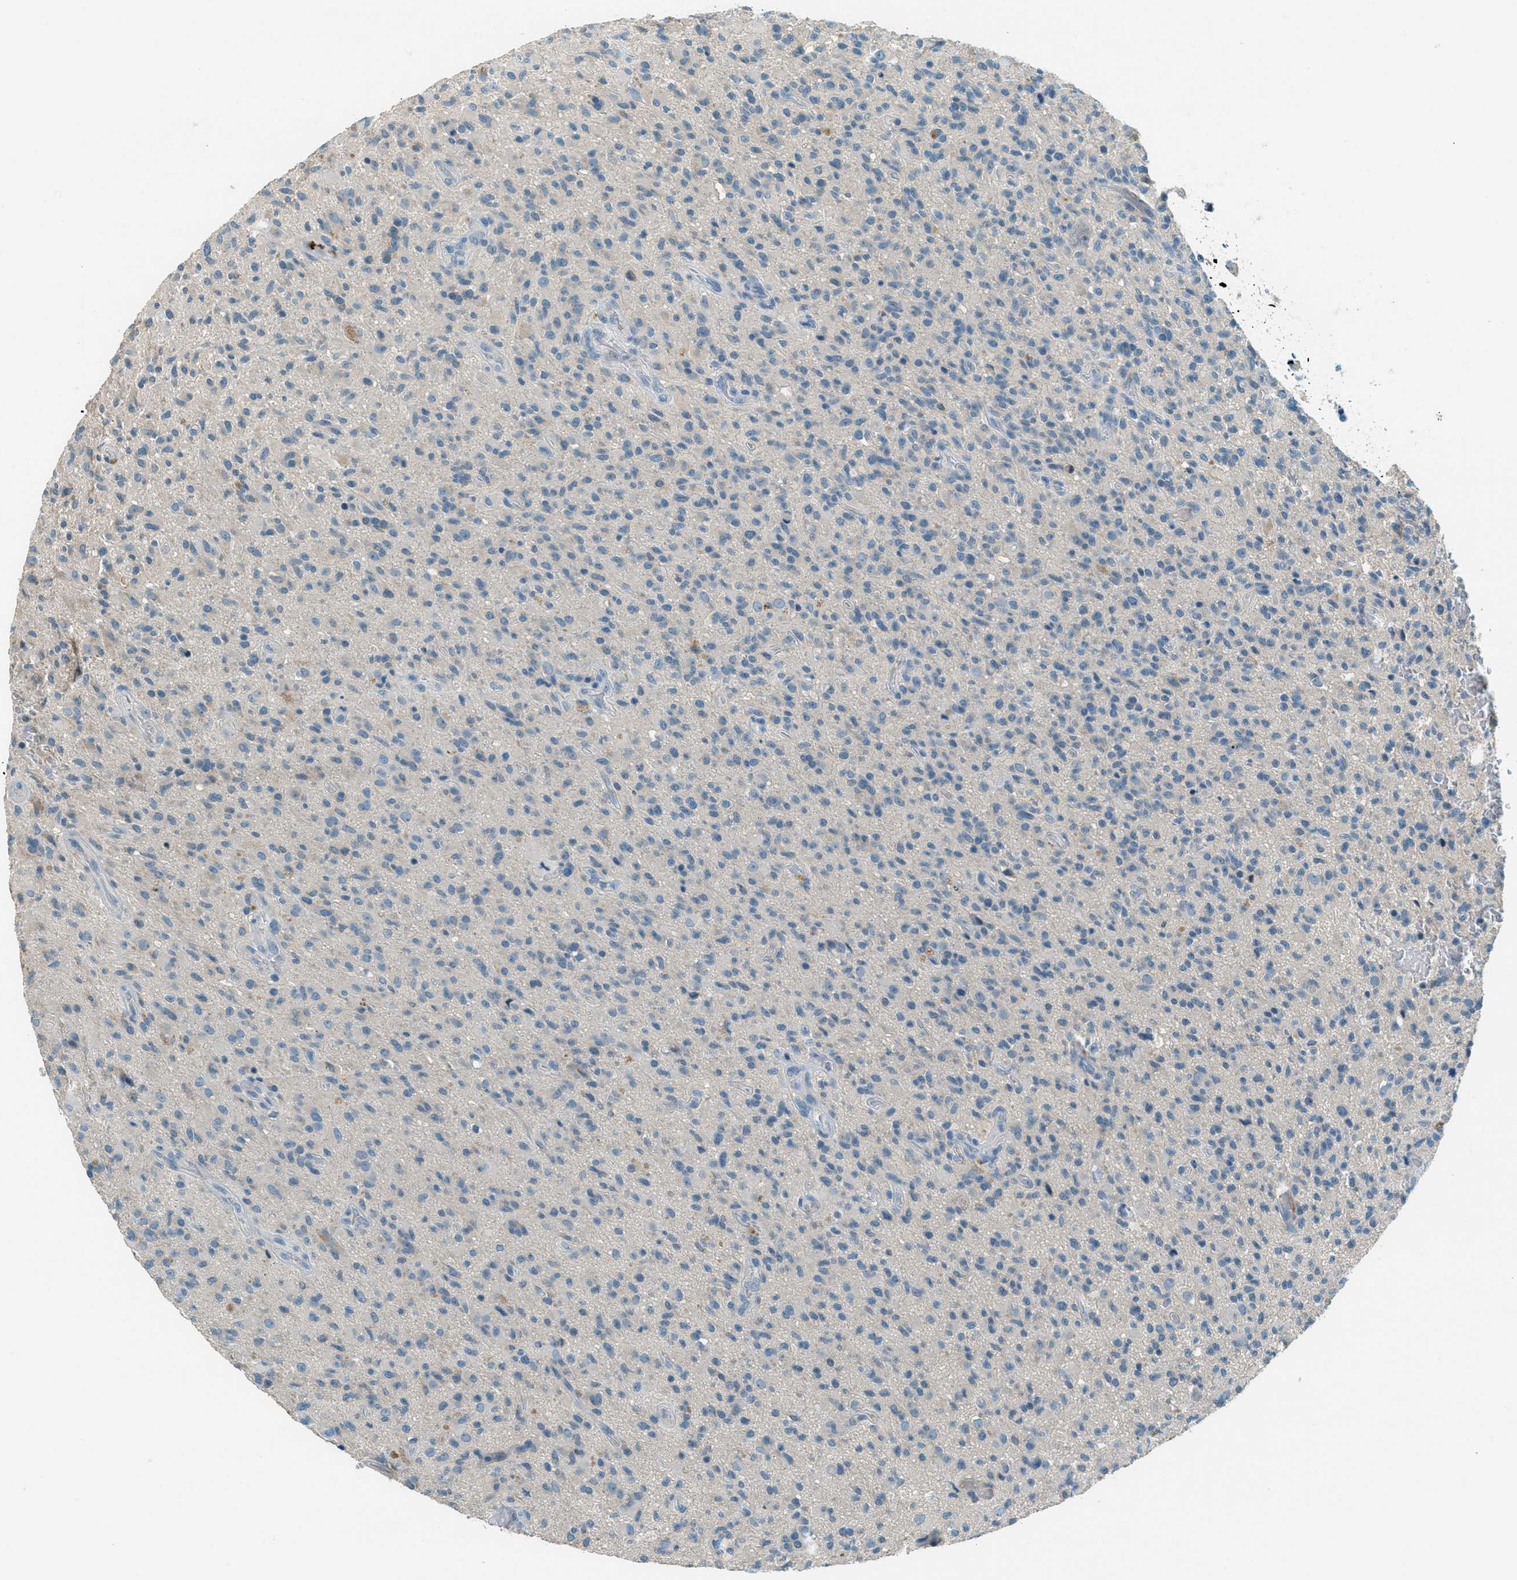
{"staining": {"intensity": "negative", "quantity": "none", "location": "none"}, "tissue": "glioma", "cell_type": "Tumor cells", "image_type": "cancer", "snomed": [{"axis": "morphology", "description": "Glioma, malignant, High grade"}, {"axis": "topography", "description": "Brain"}], "caption": "Immunohistochemistry histopathology image of human glioma stained for a protein (brown), which reveals no expression in tumor cells. The staining was performed using DAB (3,3'-diaminobenzidine) to visualize the protein expression in brown, while the nuclei were stained in blue with hematoxylin (Magnification: 20x).", "gene": "MSLN", "patient": {"sex": "male", "age": 71}}